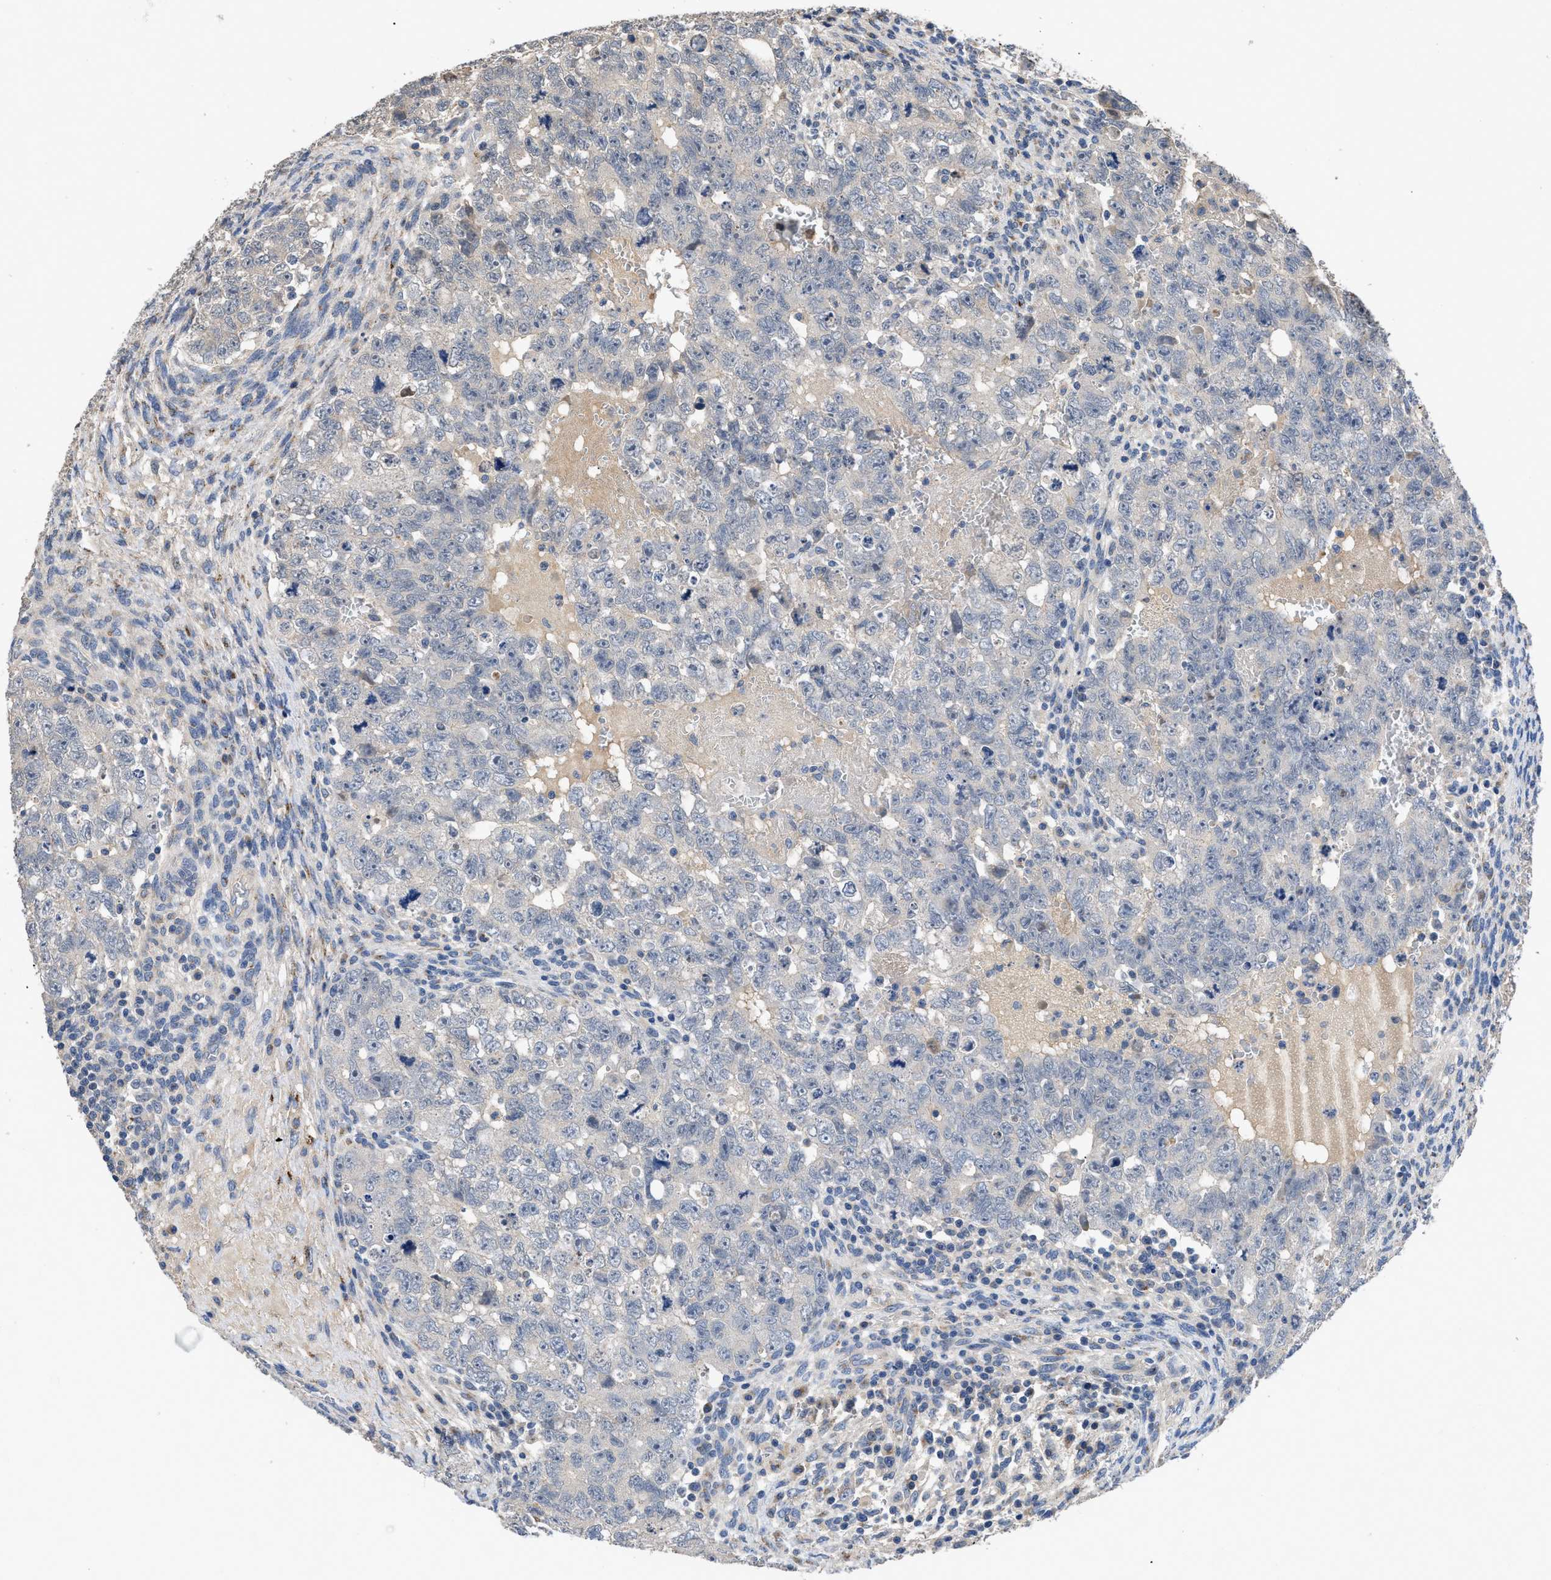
{"staining": {"intensity": "negative", "quantity": "none", "location": "none"}, "tissue": "testis cancer", "cell_type": "Tumor cells", "image_type": "cancer", "snomed": [{"axis": "morphology", "description": "Seminoma, NOS"}, {"axis": "morphology", "description": "Carcinoma, Embryonal, NOS"}, {"axis": "topography", "description": "Testis"}], "caption": "A histopathology image of human testis seminoma is negative for staining in tumor cells.", "gene": "SIK2", "patient": {"sex": "male", "age": 38}}